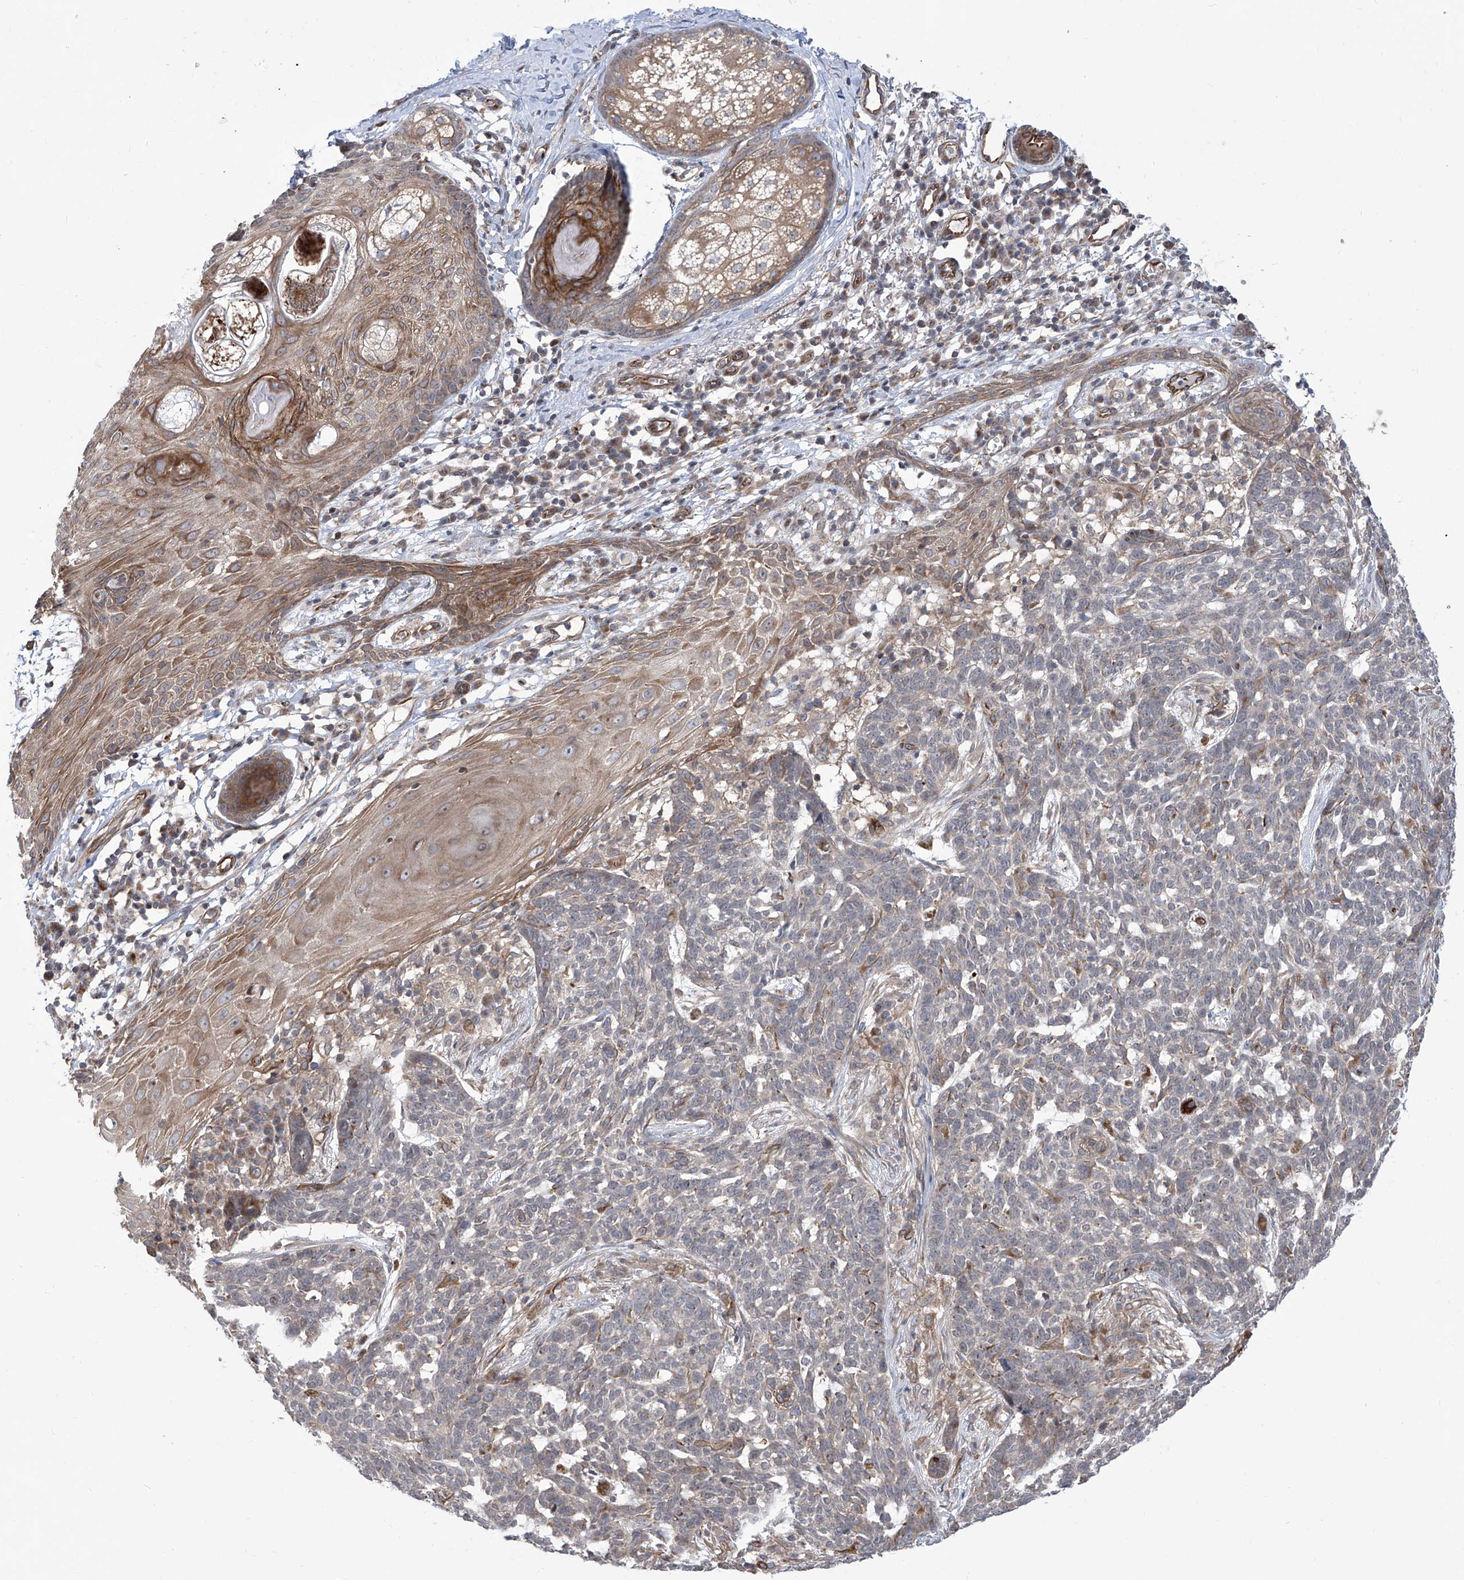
{"staining": {"intensity": "weak", "quantity": "<25%", "location": "cytoplasmic/membranous"}, "tissue": "skin cancer", "cell_type": "Tumor cells", "image_type": "cancer", "snomed": [{"axis": "morphology", "description": "Basal cell carcinoma"}, {"axis": "topography", "description": "Skin"}], "caption": "Human skin cancer (basal cell carcinoma) stained for a protein using immunohistochemistry (IHC) displays no staining in tumor cells.", "gene": "APAF1", "patient": {"sex": "male", "age": 85}}